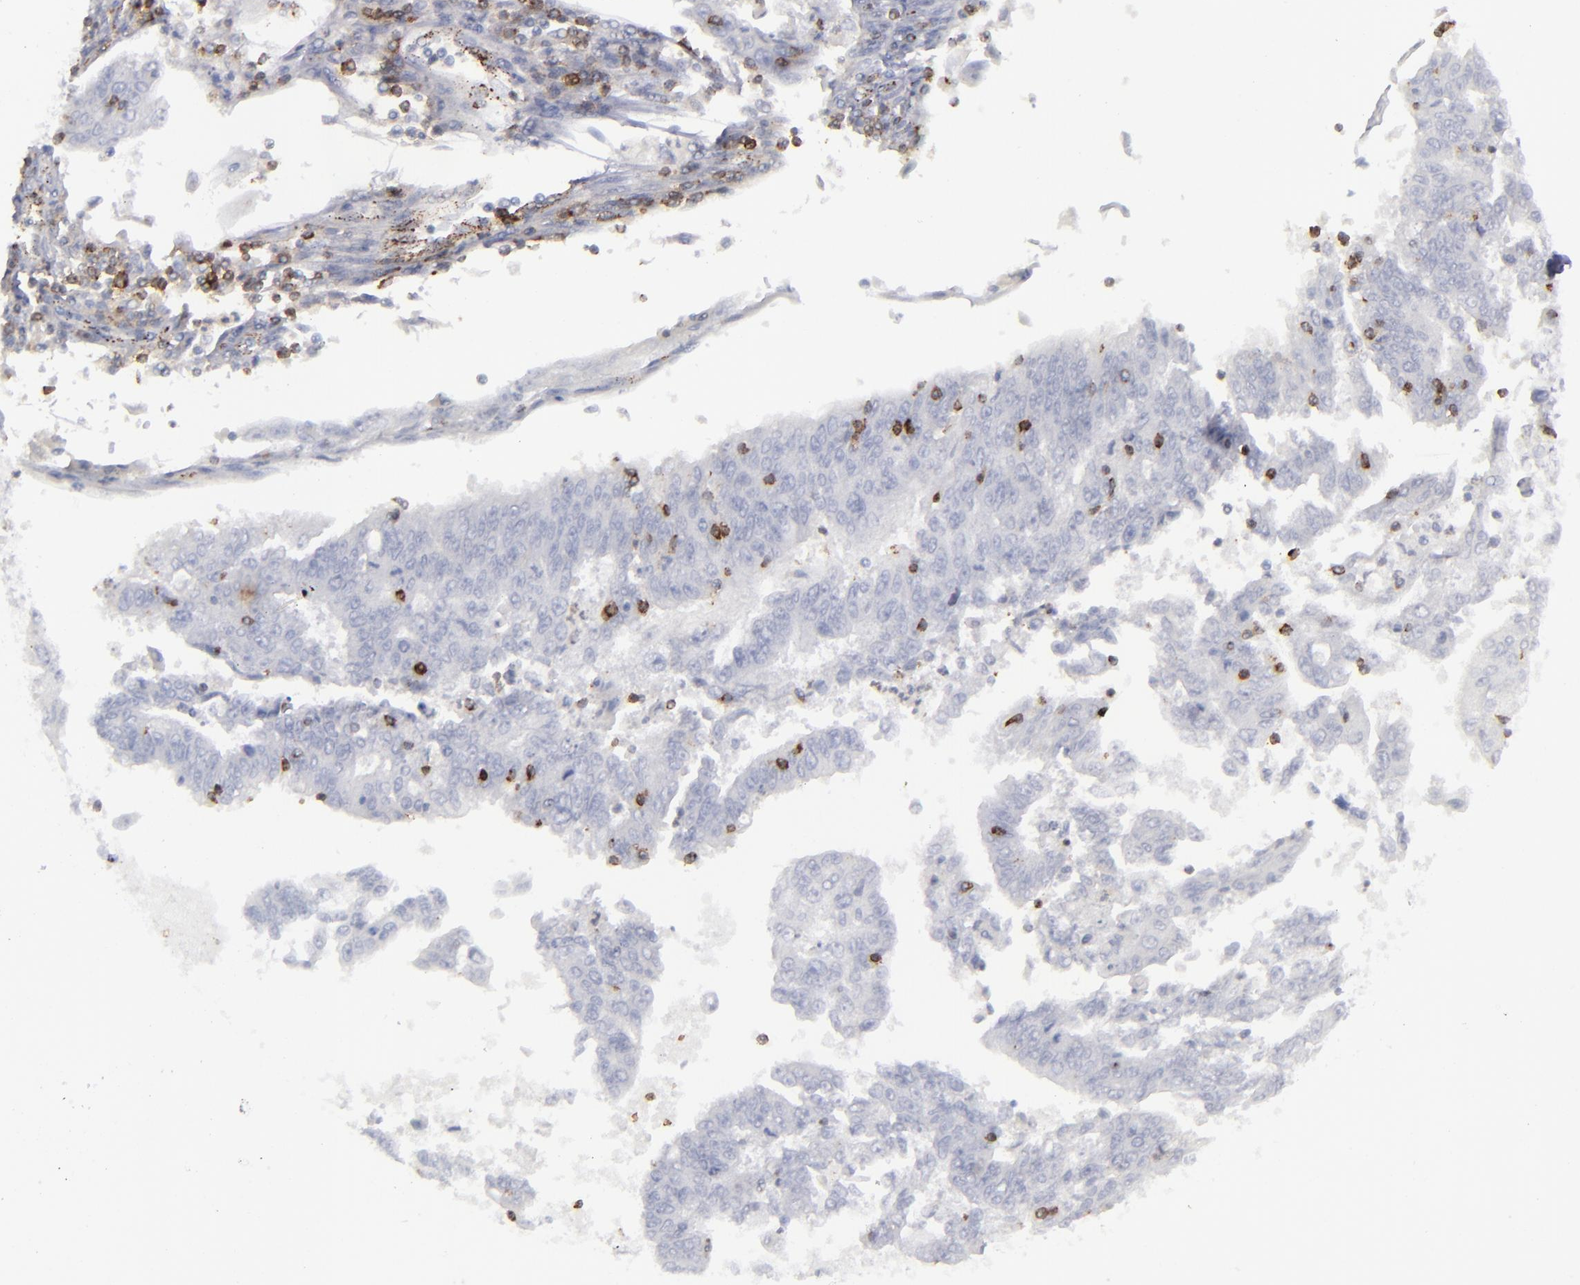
{"staining": {"intensity": "negative", "quantity": "none", "location": "none"}, "tissue": "endometrial cancer", "cell_type": "Tumor cells", "image_type": "cancer", "snomed": [{"axis": "morphology", "description": "Adenocarcinoma, NOS"}, {"axis": "topography", "description": "Endometrium"}], "caption": "DAB immunohistochemical staining of endometrial cancer (adenocarcinoma) shows no significant expression in tumor cells. (DAB (3,3'-diaminobenzidine) IHC visualized using brightfield microscopy, high magnification).", "gene": "CD27", "patient": {"sex": "female", "age": 42}}